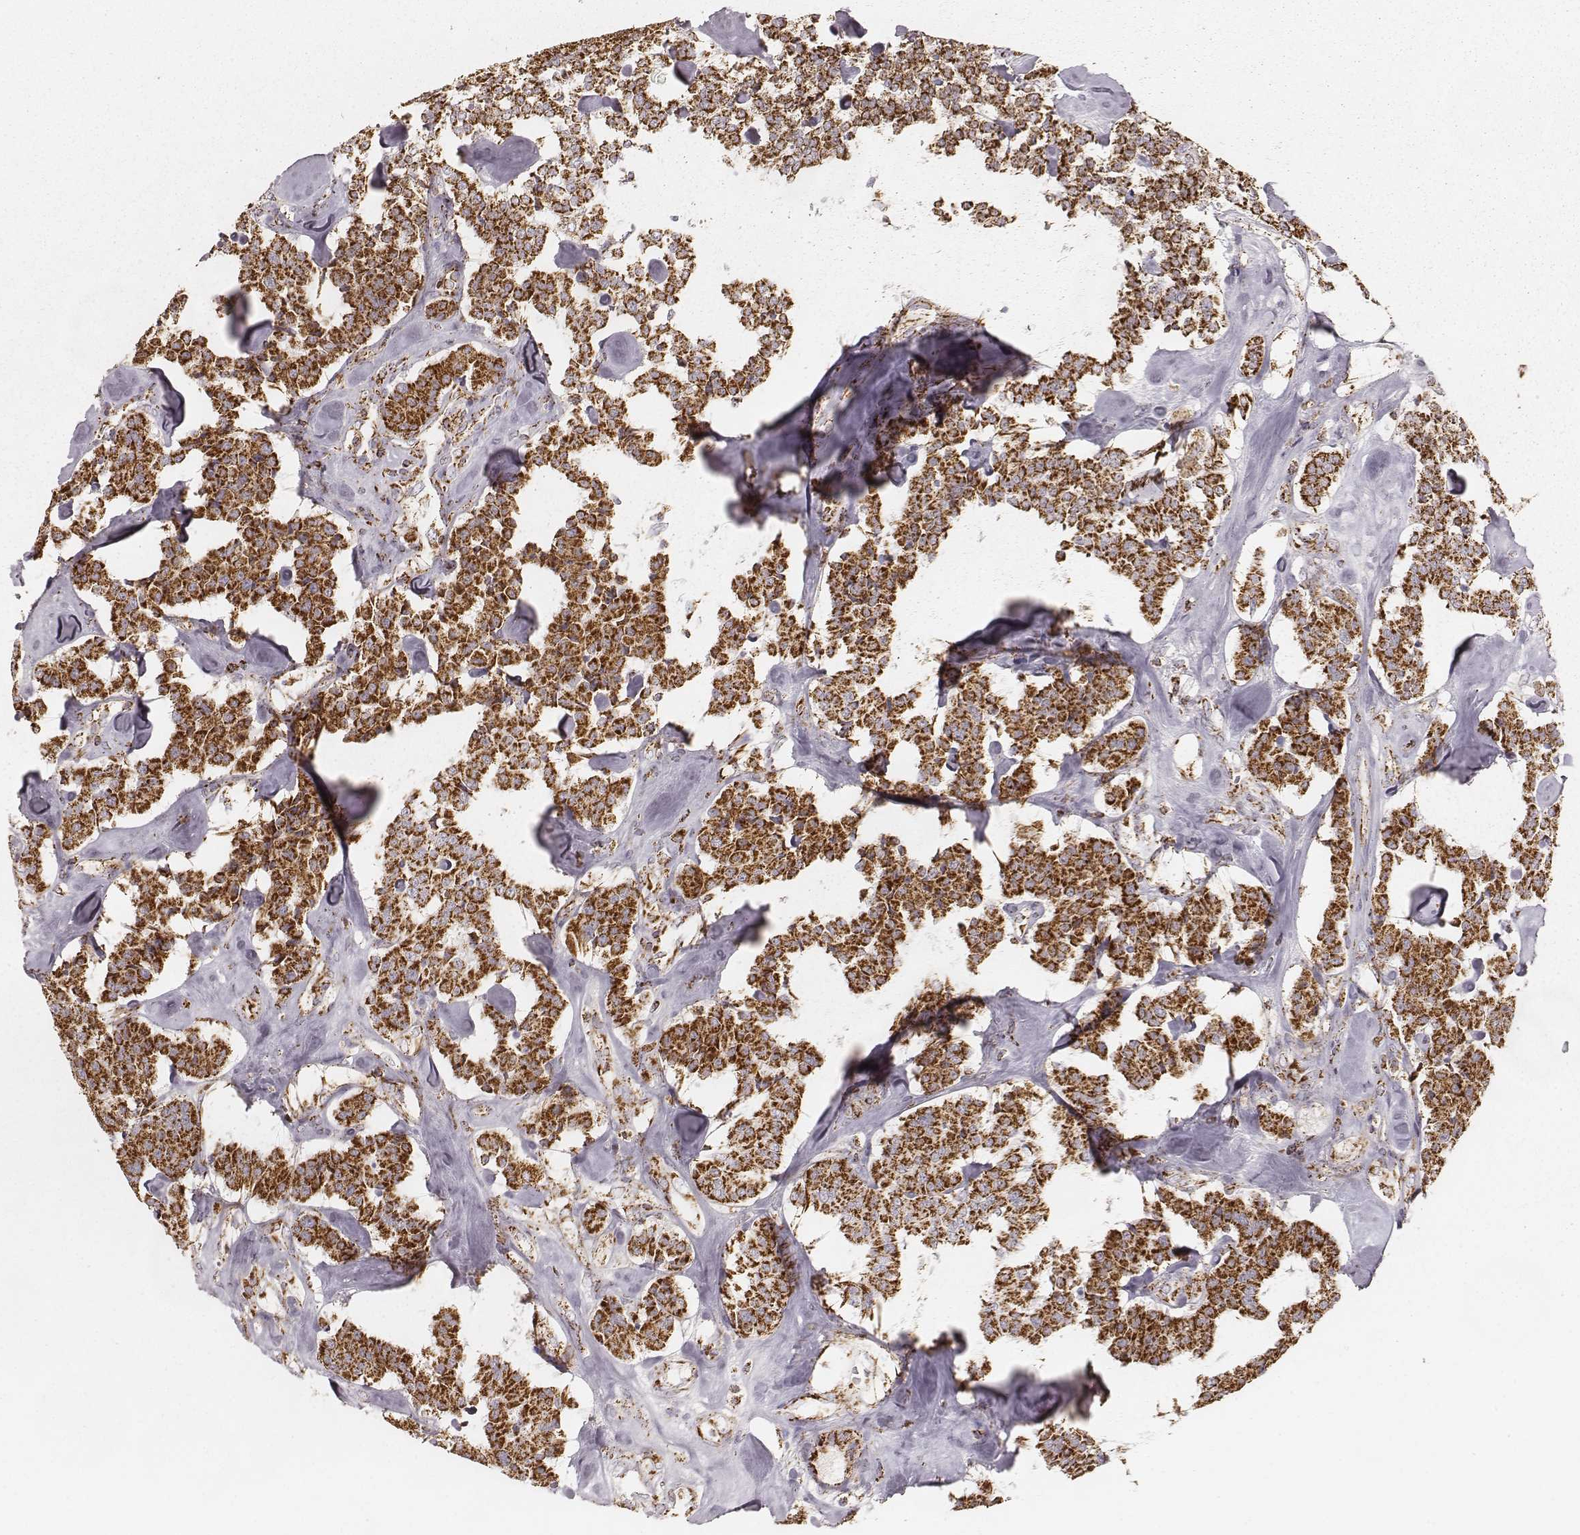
{"staining": {"intensity": "strong", "quantity": ">75%", "location": "cytoplasmic/membranous"}, "tissue": "carcinoid", "cell_type": "Tumor cells", "image_type": "cancer", "snomed": [{"axis": "morphology", "description": "Carcinoid, malignant, NOS"}, {"axis": "topography", "description": "Pancreas"}], "caption": "This is an image of immunohistochemistry staining of carcinoid (malignant), which shows strong expression in the cytoplasmic/membranous of tumor cells.", "gene": "CS", "patient": {"sex": "male", "age": 41}}